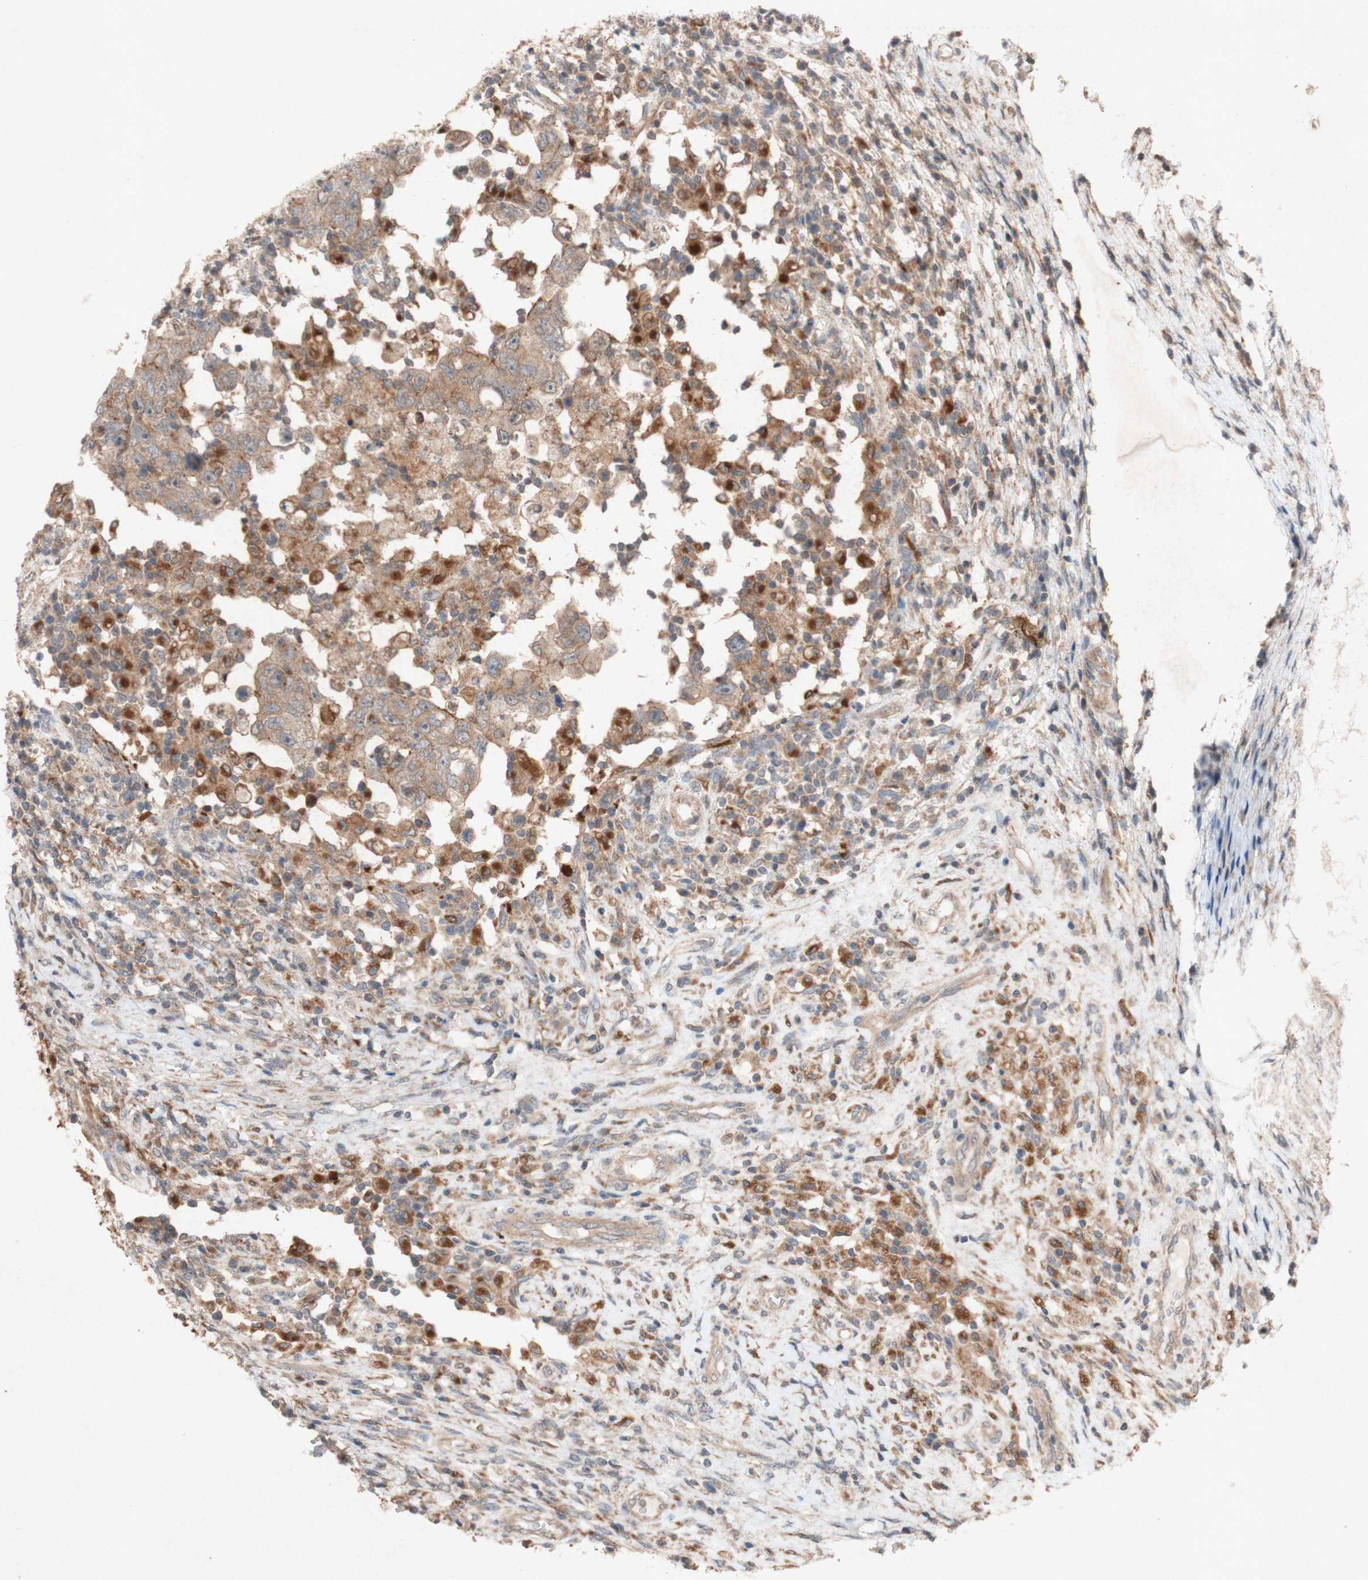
{"staining": {"intensity": "moderate", "quantity": ">75%", "location": "cytoplasmic/membranous"}, "tissue": "testis cancer", "cell_type": "Tumor cells", "image_type": "cancer", "snomed": [{"axis": "morphology", "description": "Carcinoma, Embryonal, NOS"}, {"axis": "topography", "description": "Testis"}], "caption": "The immunohistochemical stain shows moderate cytoplasmic/membranous expression in tumor cells of embryonal carcinoma (testis) tissue. The staining was performed using DAB (3,3'-diaminobenzidine), with brown indicating positive protein expression. Nuclei are stained blue with hematoxylin.", "gene": "ATP6V1F", "patient": {"sex": "male", "age": 26}}